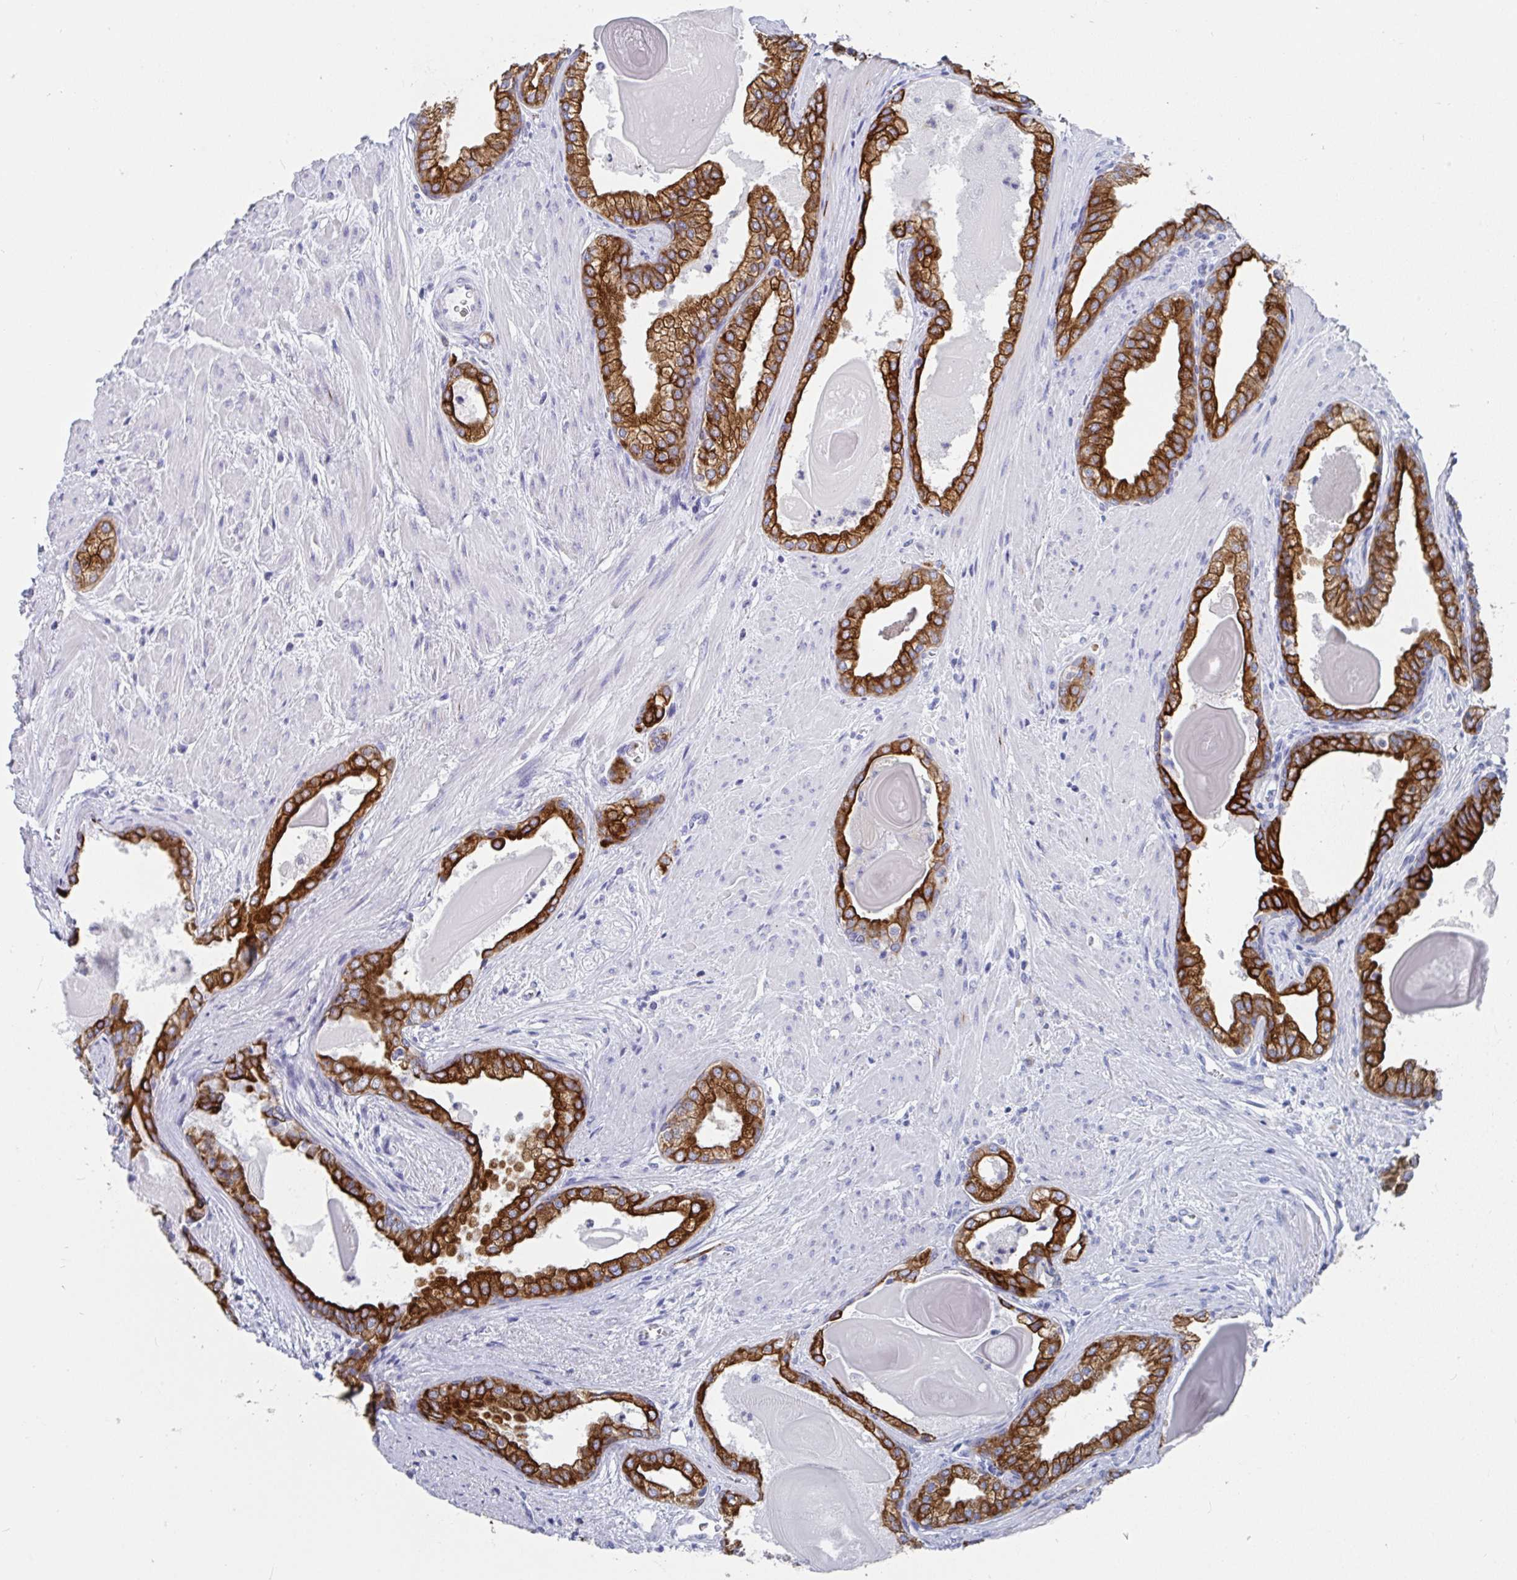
{"staining": {"intensity": "strong", "quantity": ">75%", "location": "cytoplasmic/membranous"}, "tissue": "prostate cancer", "cell_type": "Tumor cells", "image_type": "cancer", "snomed": [{"axis": "morphology", "description": "Adenocarcinoma, Low grade"}, {"axis": "topography", "description": "Prostate"}], "caption": "Immunohistochemistry (DAB (3,3'-diaminobenzidine)) staining of human prostate low-grade adenocarcinoma exhibits strong cytoplasmic/membranous protein positivity in about >75% of tumor cells.", "gene": "CLDN8", "patient": {"sex": "male", "age": 64}}